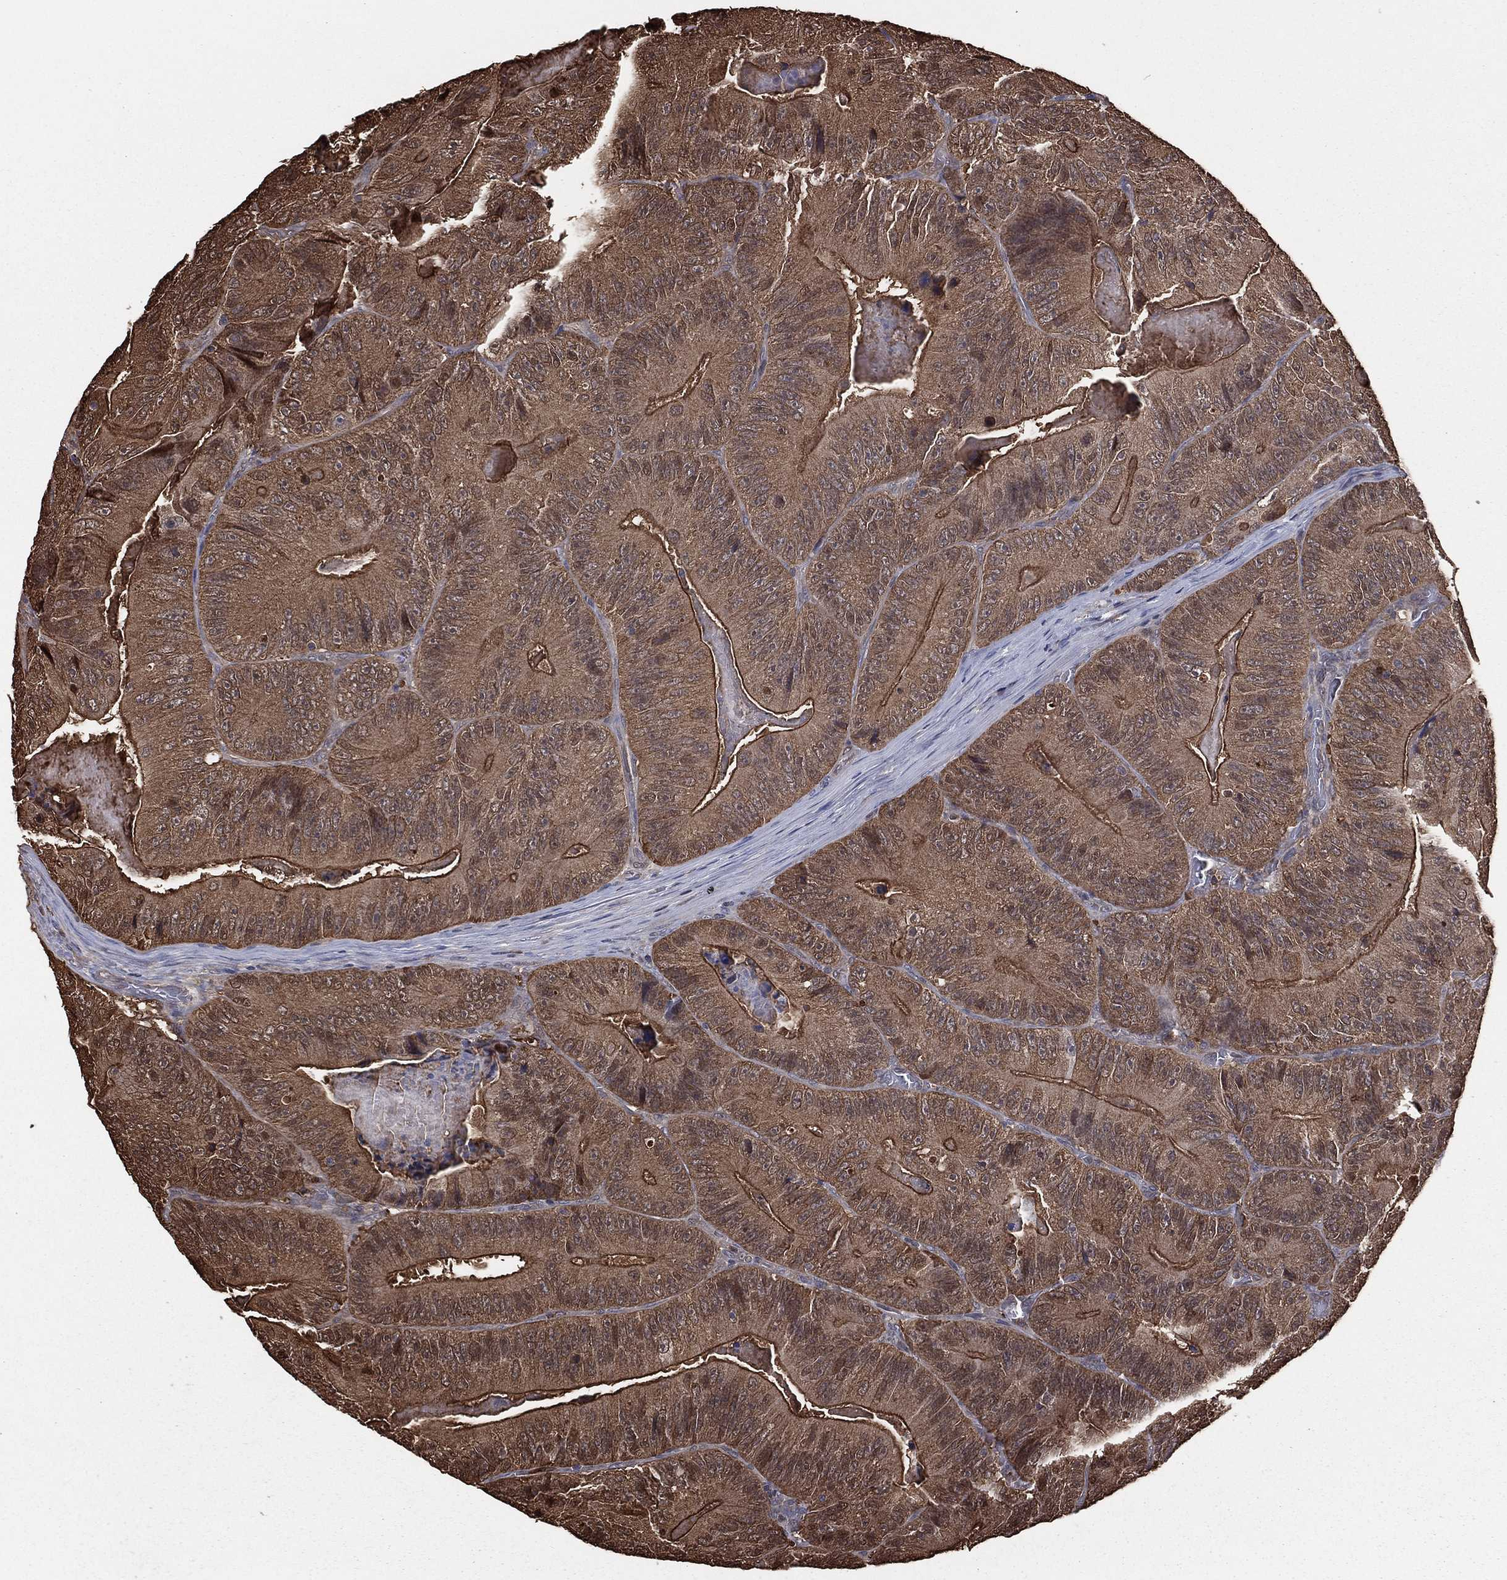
{"staining": {"intensity": "strong", "quantity": ">75%", "location": "cytoplasmic/membranous"}, "tissue": "colorectal cancer", "cell_type": "Tumor cells", "image_type": "cancer", "snomed": [{"axis": "morphology", "description": "Adenocarcinoma, NOS"}, {"axis": "topography", "description": "Colon"}], "caption": "Protein staining by immunohistochemistry (IHC) reveals strong cytoplasmic/membranous staining in about >75% of tumor cells in adenocarcinoma (colorectal).", "gene": "TBC1D2", "patient": {"sex": "female", "age": 86}}